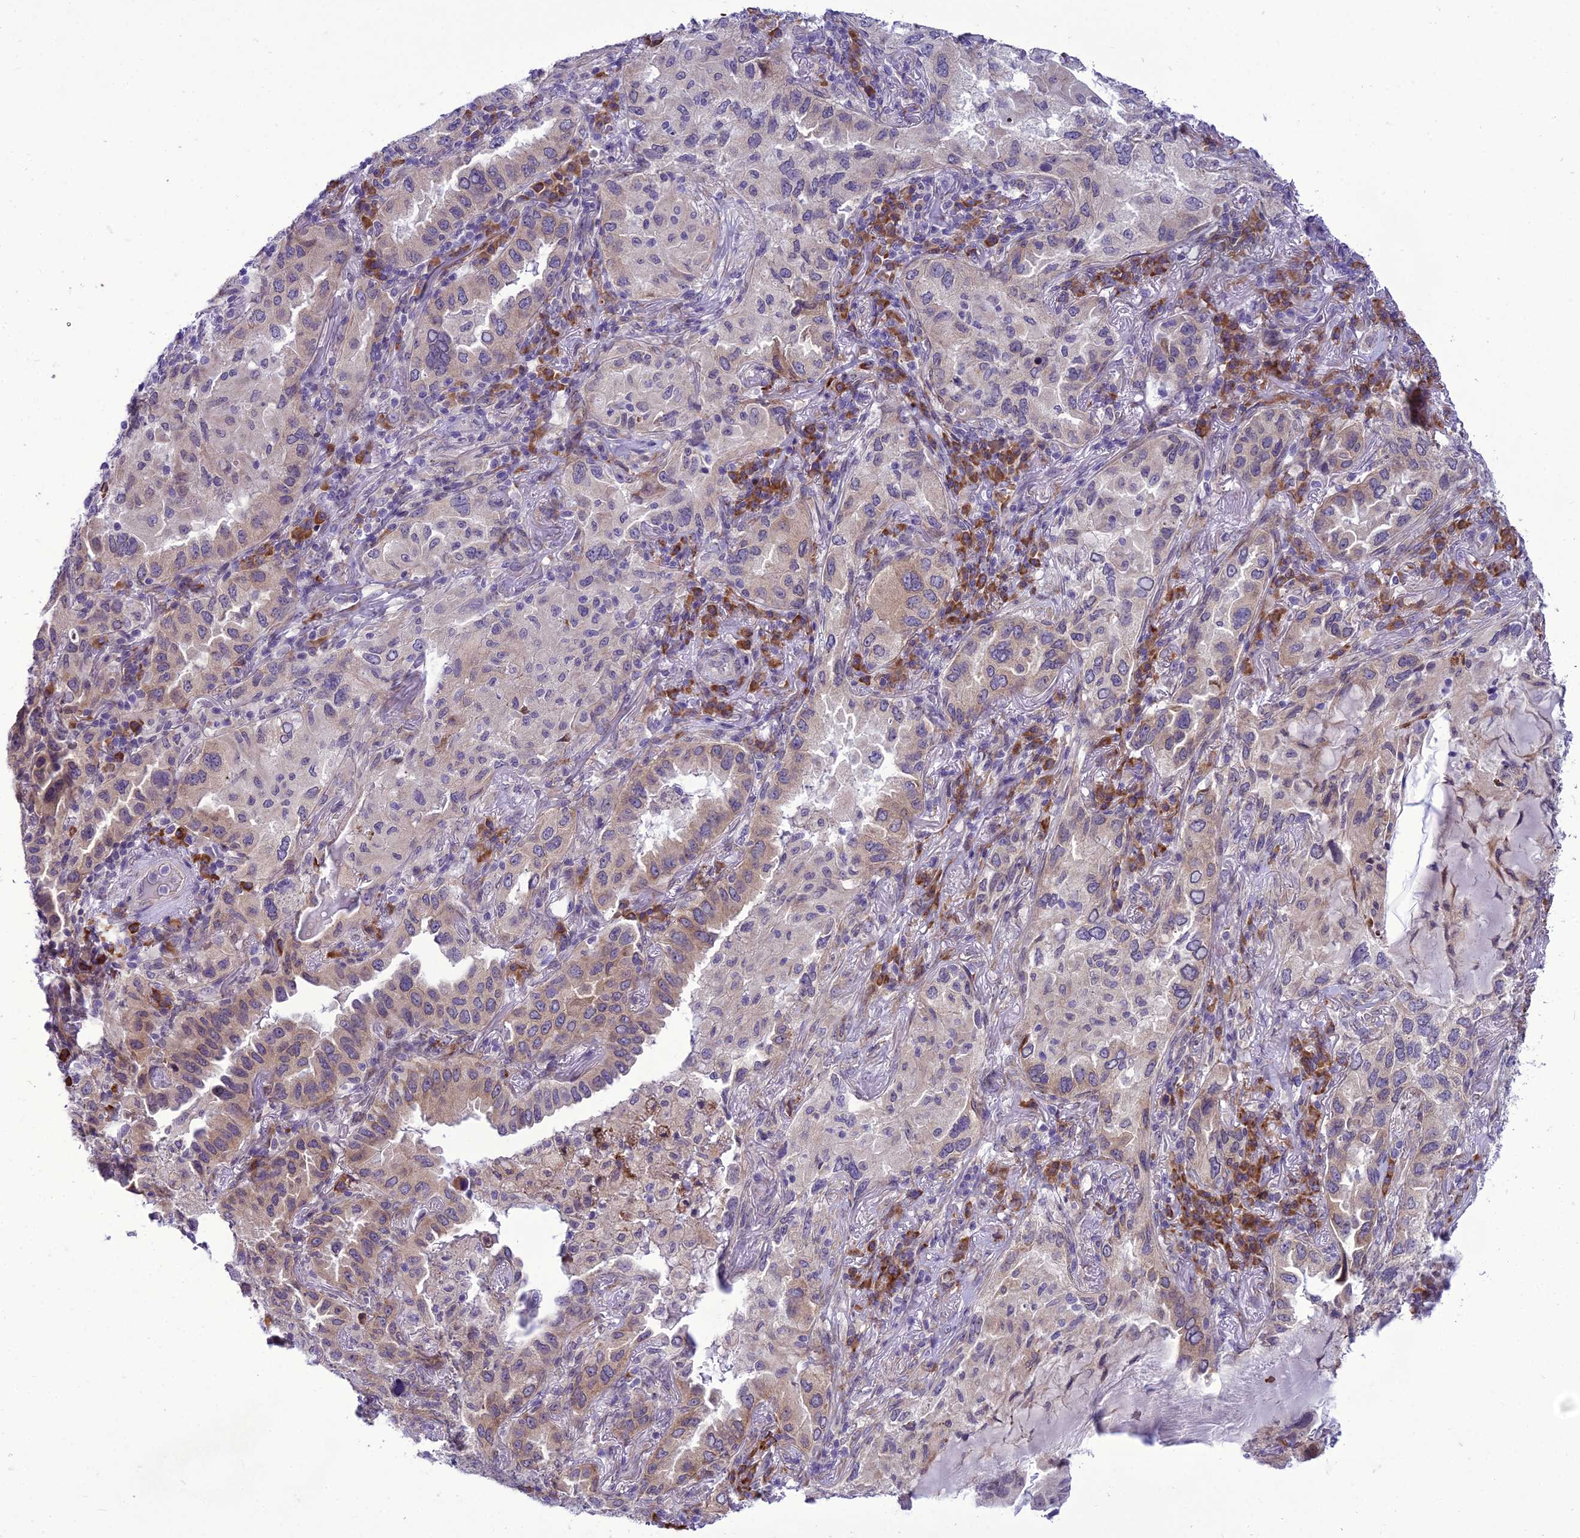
{"staining": {"intensity": "weak", "quantity": "25%-75%", "location": "cytoplasmic/membranous"}, "tissue": "lung cancer", "cell_type": "Tumor cells", "image_type": "cancer", "snomed": [{"axis": "morphology", "description": "Adenocarcinoma, NOS"}, {"axis": "topography", "description": "Lung"}], "caption": "A micrograph of human adenocarcinoma (lung) stained for a protein demonstrates weak cytoplasmic/membranous brown staining in tumor cells.", "gene": "NEURL2", "patient": {"sex": "female", "age": 69}}